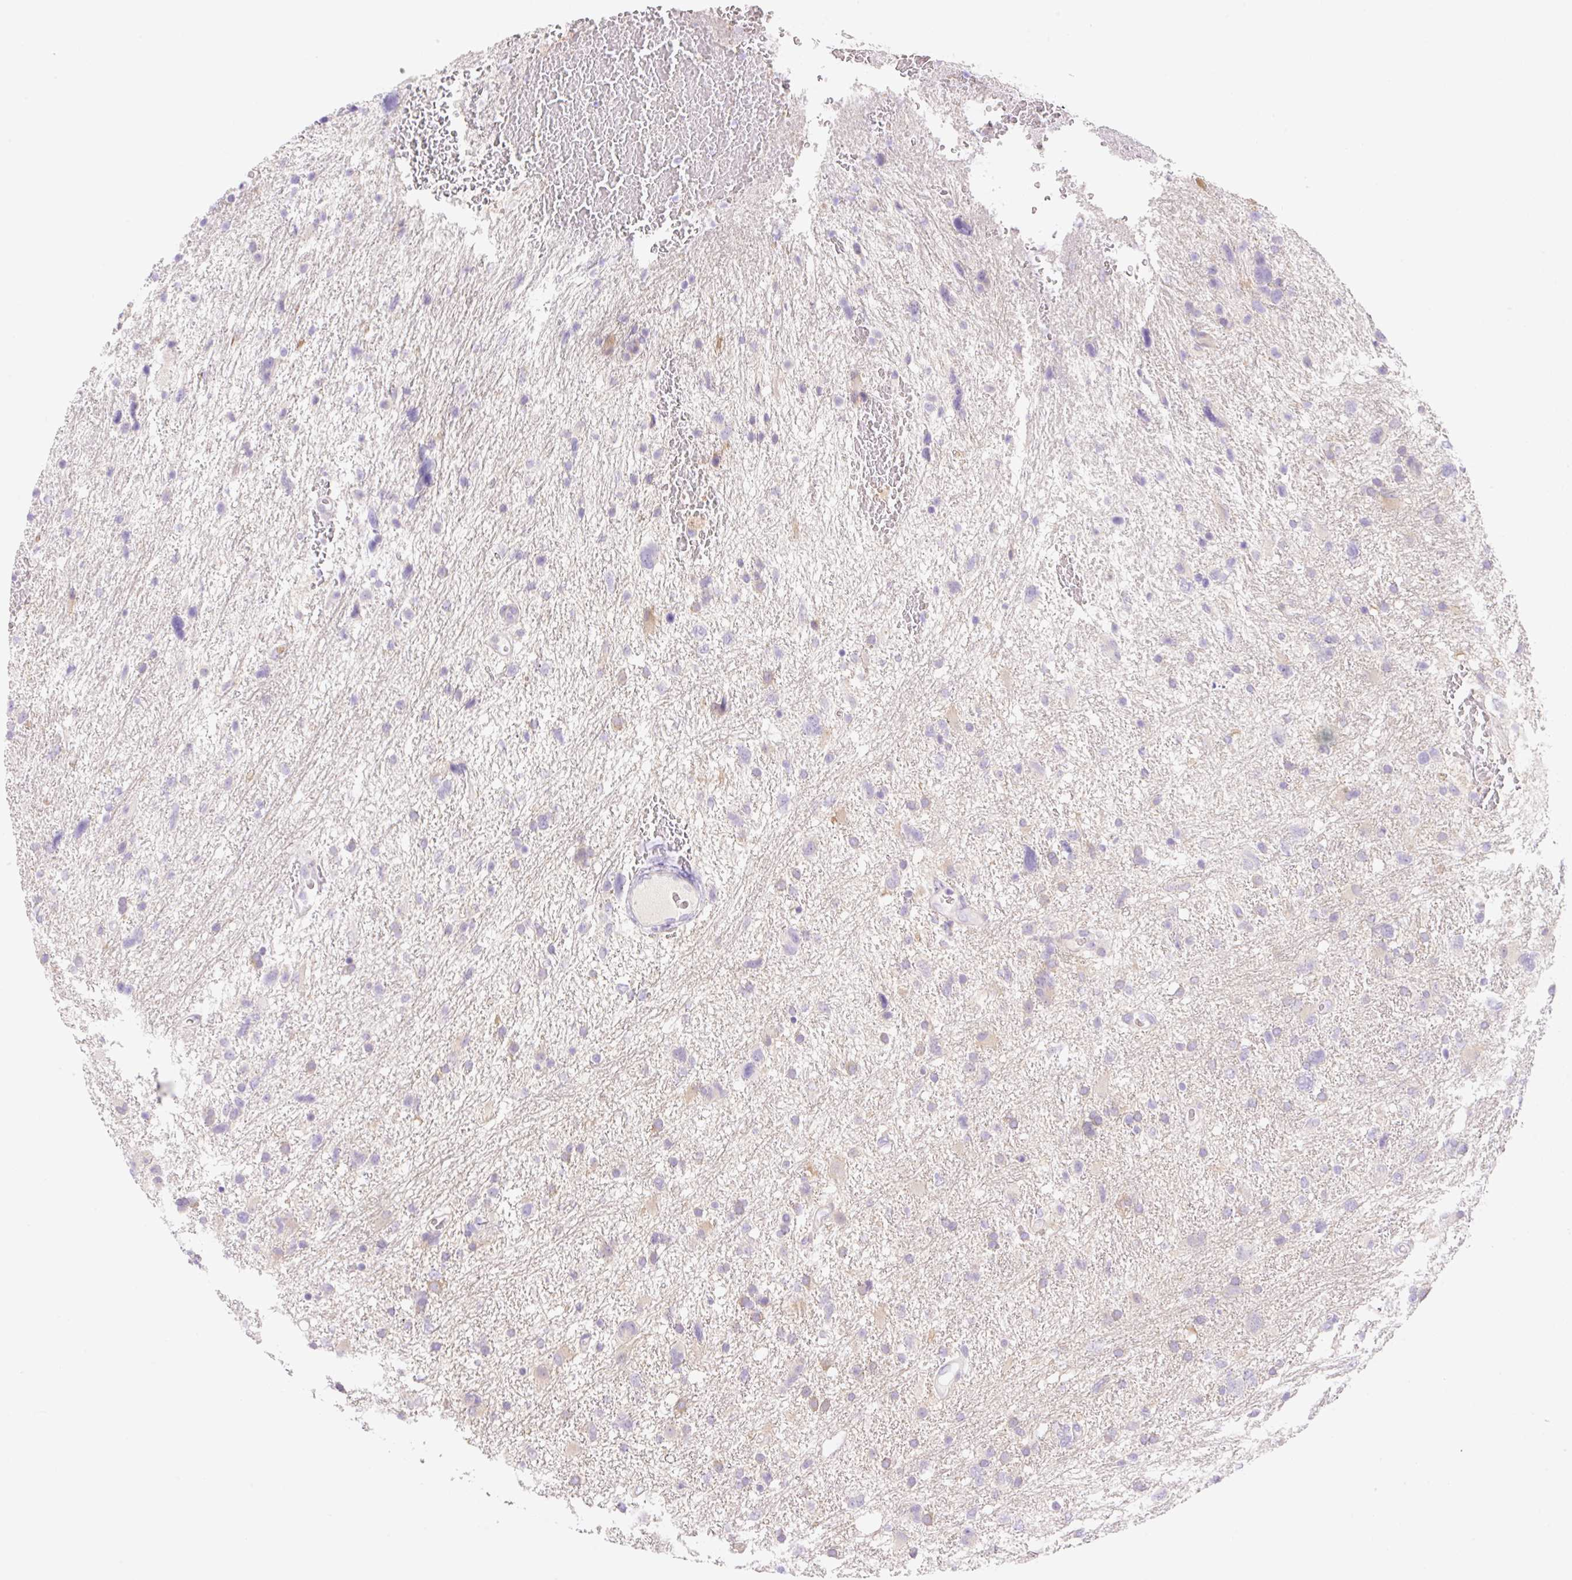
{"staining": {"intensity": "negative", "quantity": "none", "location": "none"}, "tissue": "glioma", "cell_type": "Tumor cells", "image_type": "cancer", "snomed": [{"axis": "morphology", "description": "Glioma, malignant, High grade"}, {"axis": "topography", "description": "Brain"}], "caption": "This is an immunohistochemistry (IHC) micrograph of human malignant glioma (high-grade). There is no staining in tumor cells.", "gene": "DENND5A", "patient": {"sex": "male", "age": 61}}